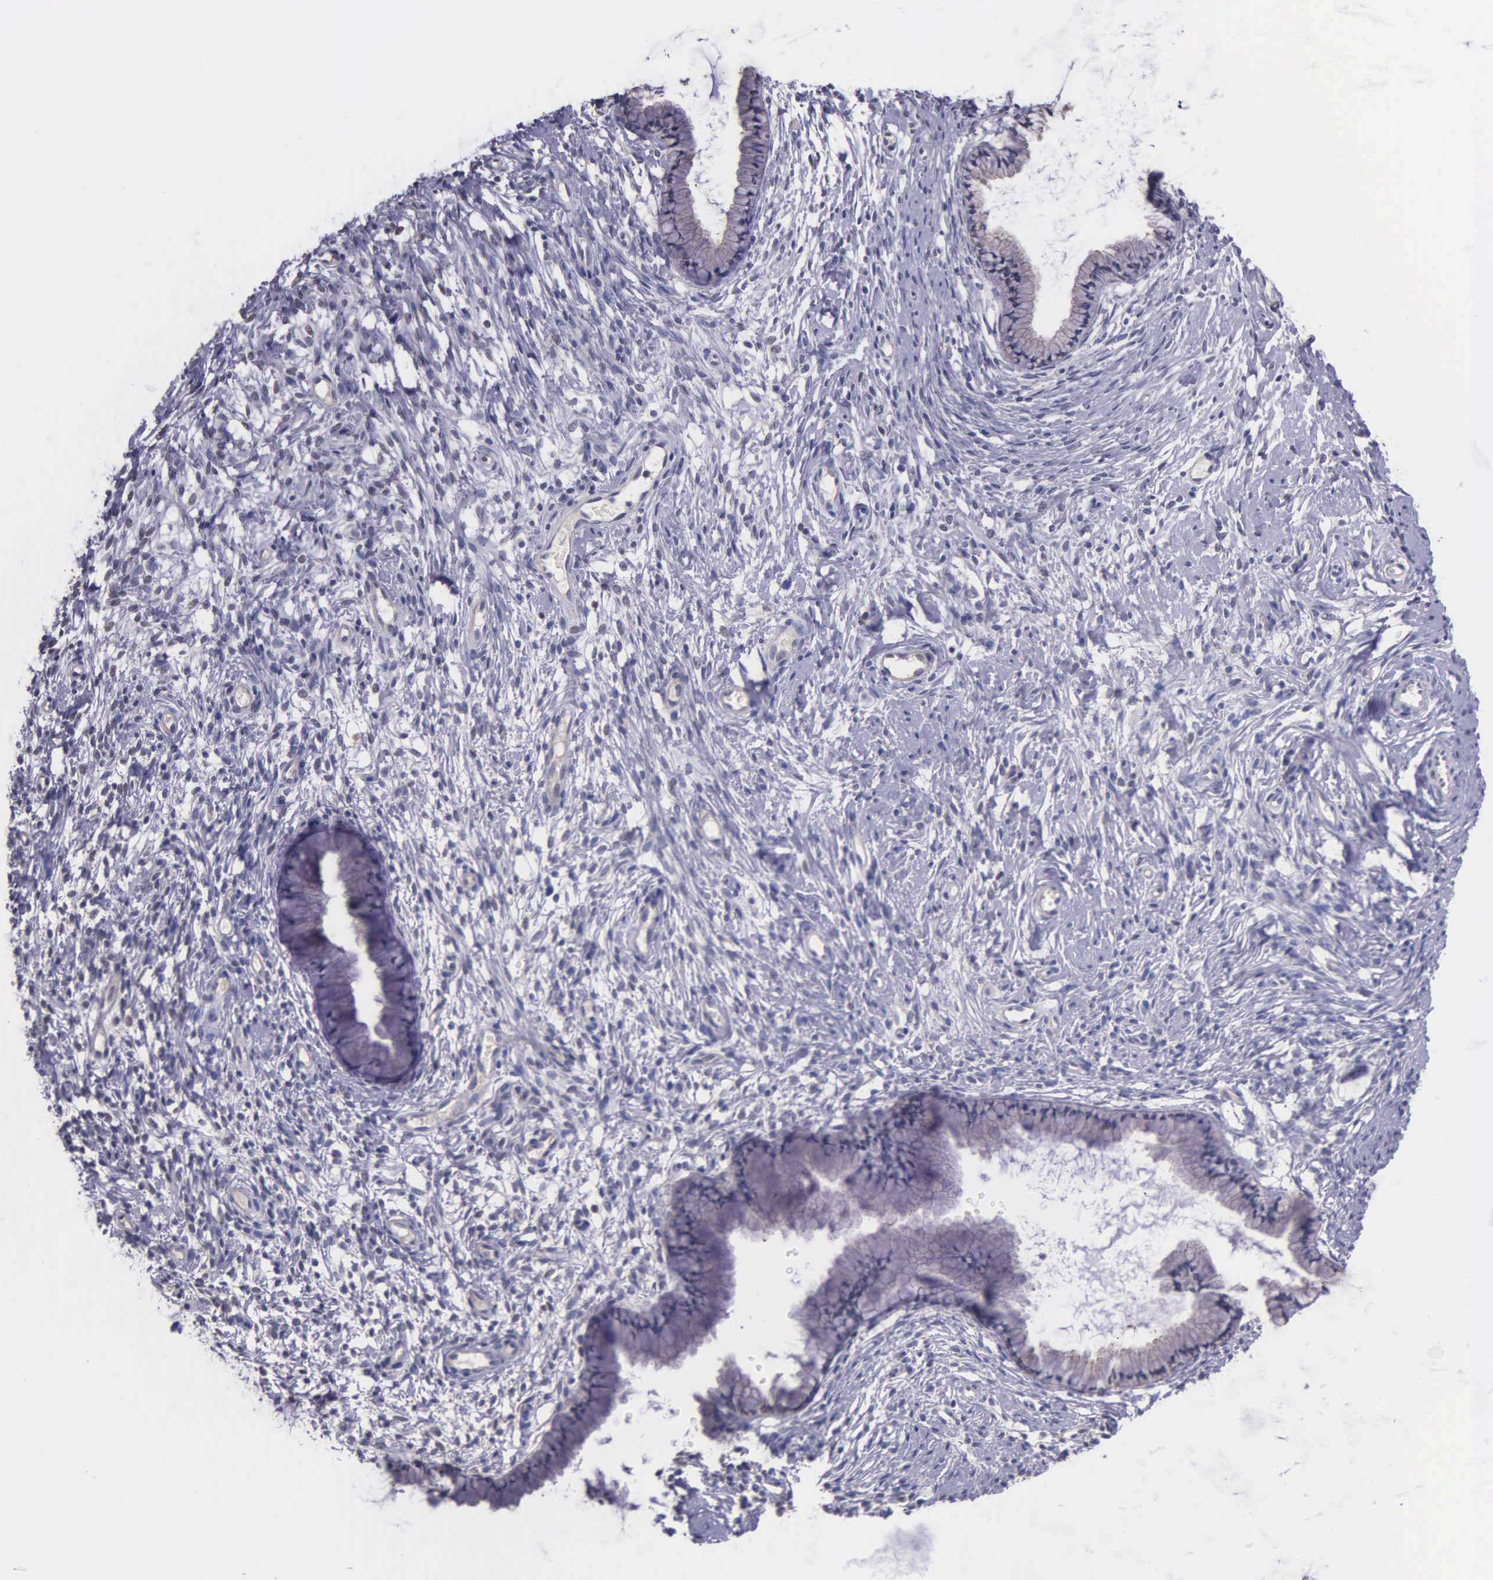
{"staining": {"intensity": "weak", "quantity": "25%-75%", "location": "cytoplasmic/membranous"}, "tissue": "cervix", "cell_type": "Glandular cells", "image_type": "normal", "snomed": [{"axis": "morphology", "description": "Normal tissue, NOS"}, {"axis": "topography", "description": "Cervix"}], "caption": "IHC (DAB (3,3'-diaminobenzidine)) staining of benign human cervix reveals weak cytoplasmic/membranous protein expression in about 25%-75% of glandular cells. (Stains: DAB in brown, nuclei in blue, Microscopy: brightfield microscopy at high magnification).", "gene": "ZC3H12B", "patient": {"sex": "female", "age": 70}}